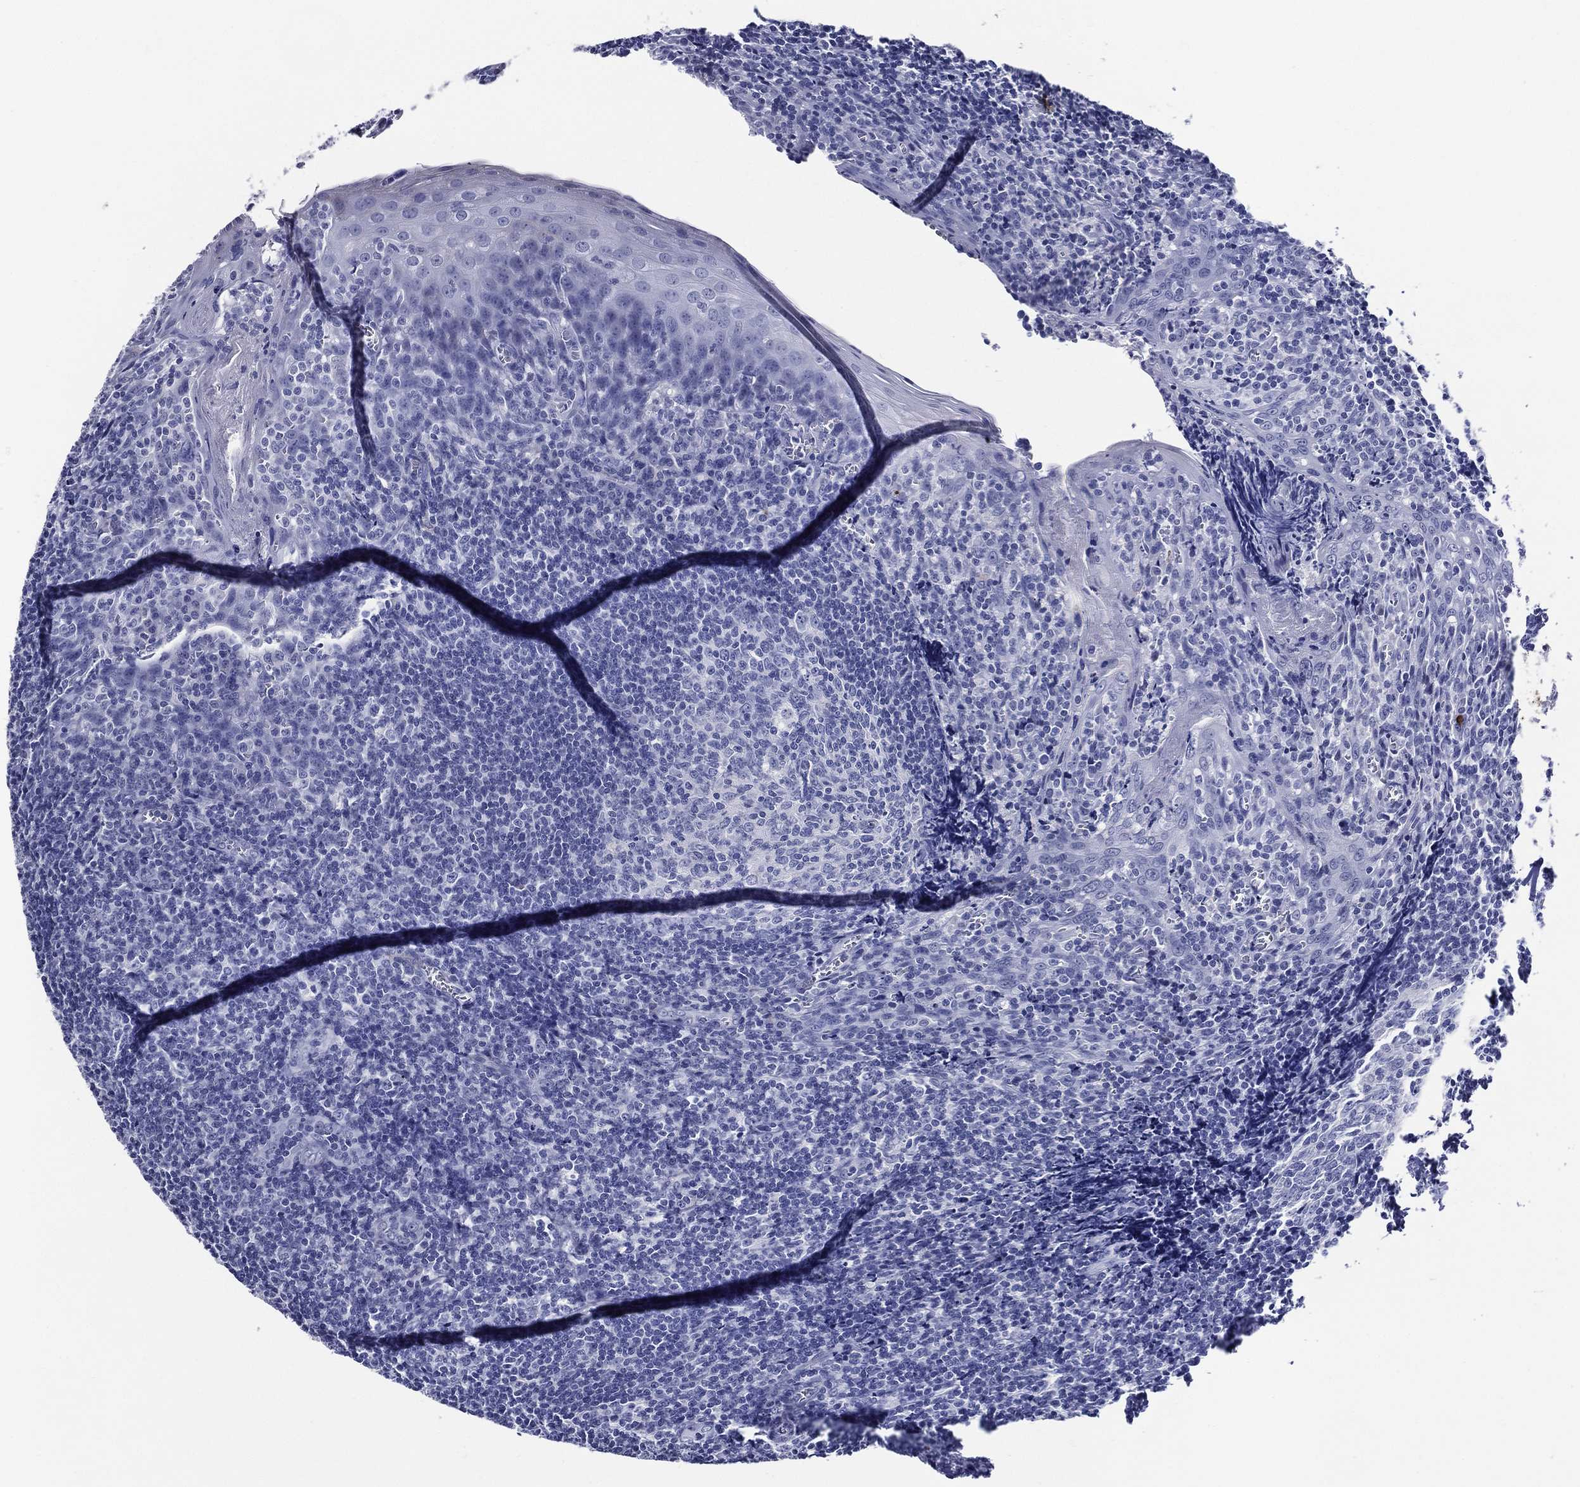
{"staining": {"intensity": "negative", "quantity": "none", "location": "none"}, "tissue": "tonsil", "cell_type": "Germinal center cells", "image_type": "normal", "snomed": [{"axis": "morphology", "description": "Normal tissue, NOS"}, {"axis": "topography", "description": "Tonsil"}], "caption": "A high-resolution micrograph shows IHC staining of unremarkable tonsil, which displays no significant expression in germinal center cells. (DAB (3,3'-diaminobenzidine) IHC, high magnification).", "gene": "ACE2", "patient": {"sex": "male", "age": 20}}